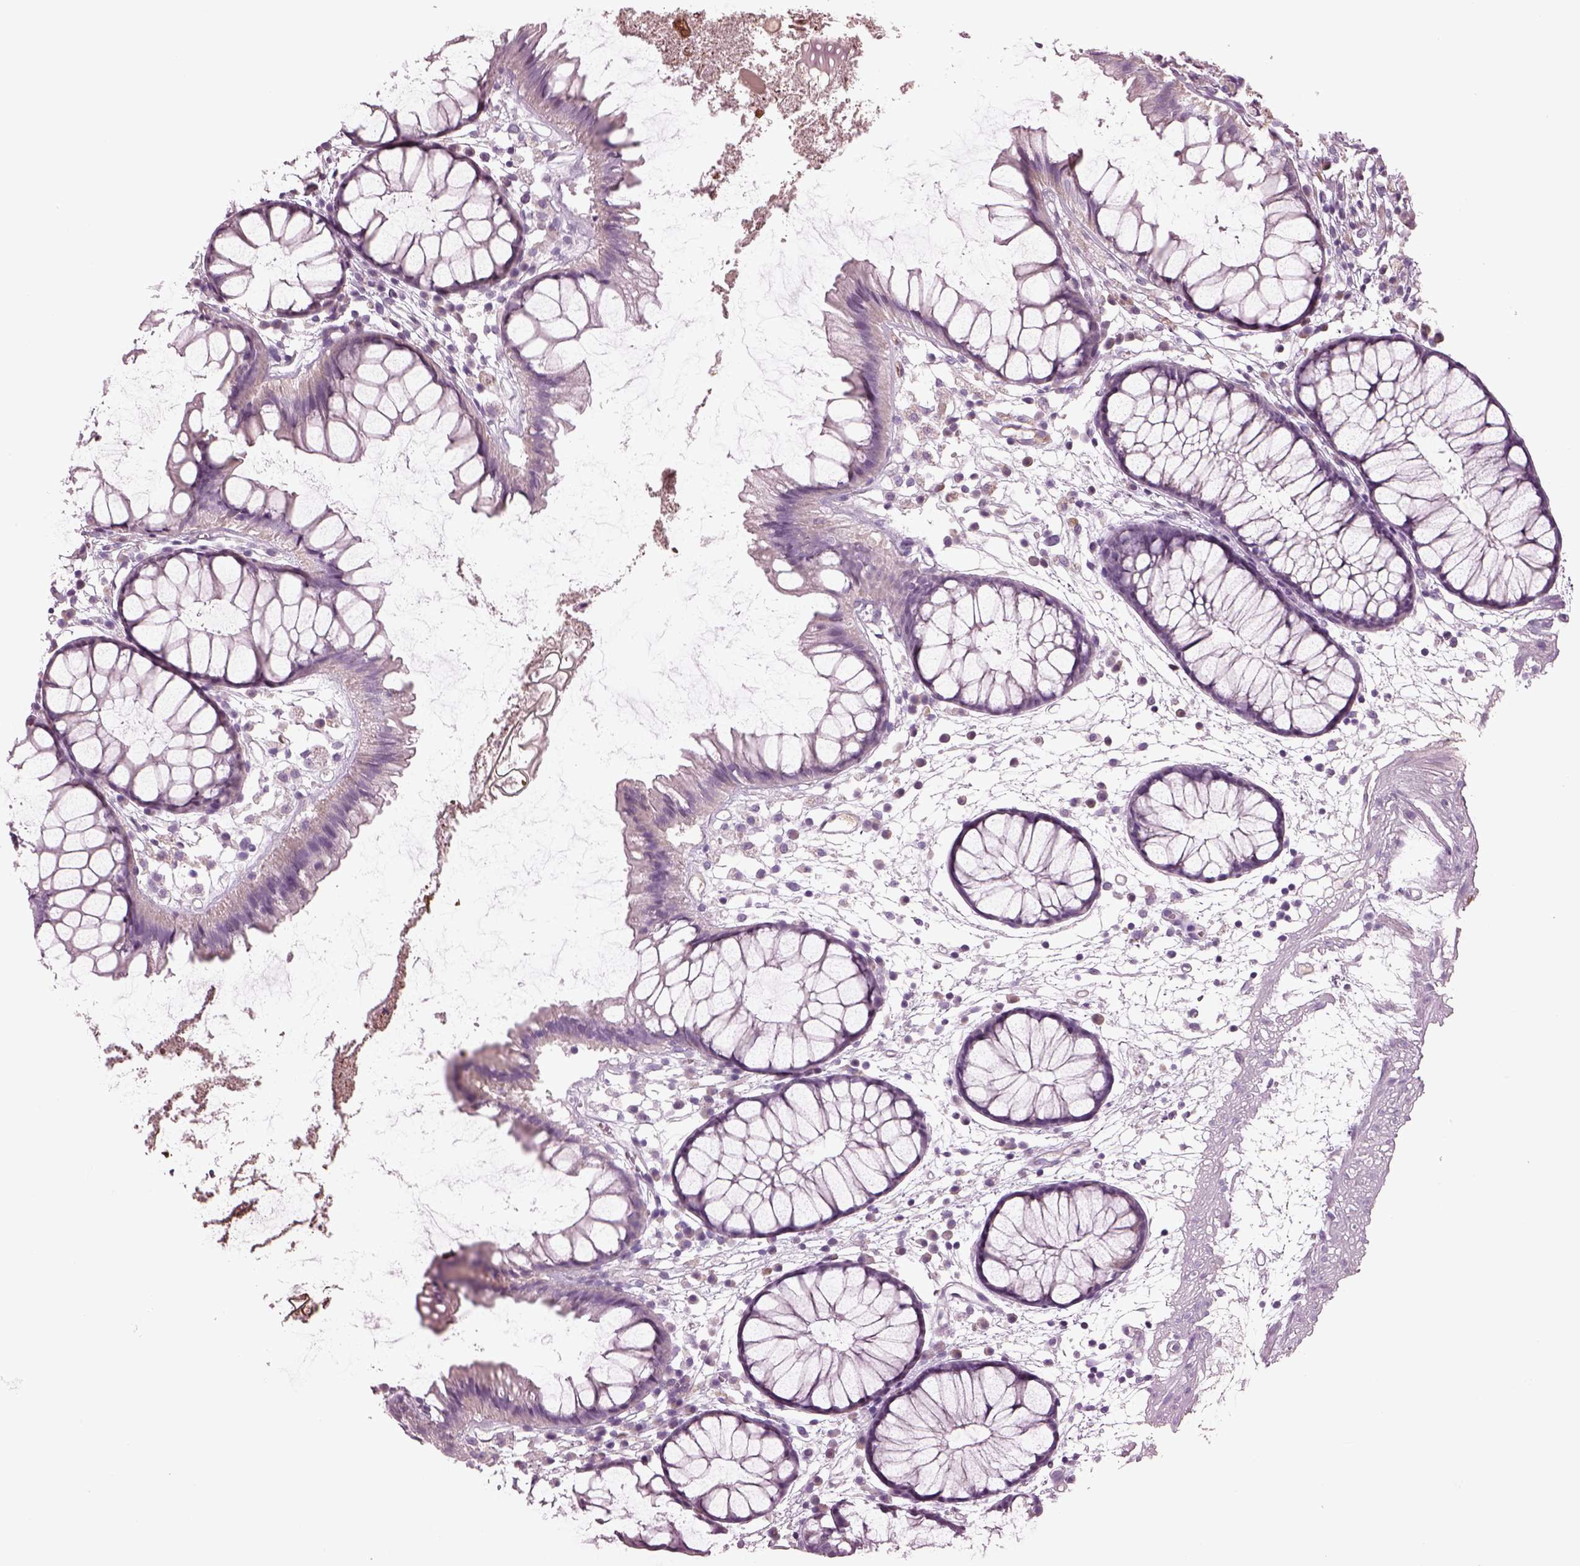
{"staining": {"intensity": "negative", "quantity": "none", "location": "none"}, "tissue": "colon", "cell_type": "Endothelial cells", "image_type": "normal", "snomed": [{"axis": "morphology", "description": "Normal tissue, NOS"}, {"axis": "morphology", "description": "Adenocarcinoma, NOS"}, {"axis": "topography", "description": "Colon"}], "caption": "Immunohistochemistry (IHC) of benign human colon exhibits no staining in endothelial cells.", "gene": "CYLC1", "patient": {"sex": "male", "age": 65}}